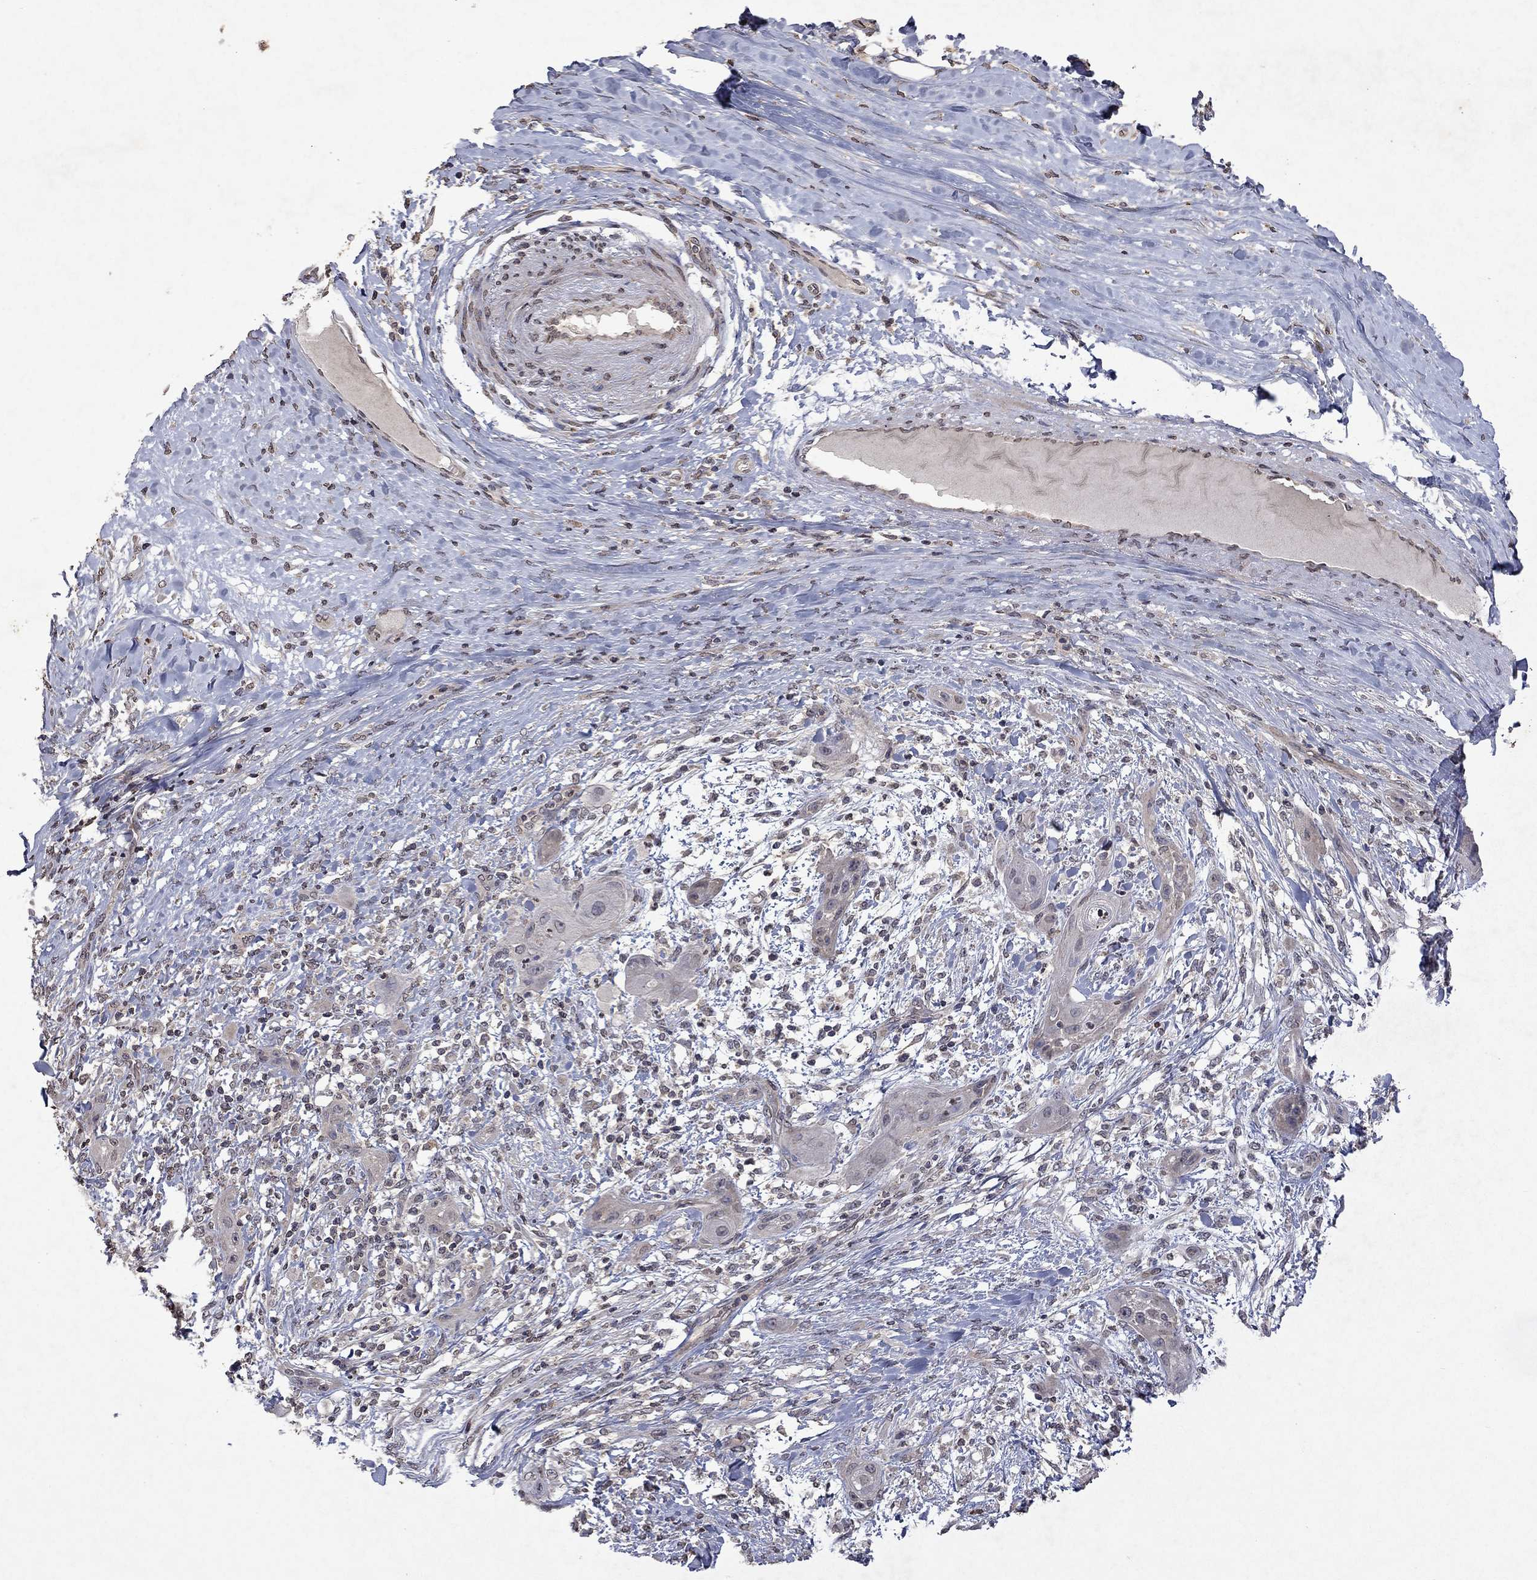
{"staining": {"intensity": "negative", "quantity": "none", "location": "none"}, "tissue": "skin cancer", "cell_type": "Tumor cells", "image_type": "cancer", "snomed": [{"axis": "morphology", "description": "Squamous cell carcinoma, NOS"}, {"axis": "topography", "description": "Skin"}], "caption": "High magnification brightfield microscopy of skin squamous cell carcinoma stained with DAB (3,3'-diaminobenzidine) (brown) and counterstained with hematoxylin (blue): tumor cells show no significant staining. (DAB (3,3'-diaminobenzidine) IHC visualized using brightfield microscopy, high magnification).", "gene": "TTC38", "patient": {"sex": "male", "age": 62}}